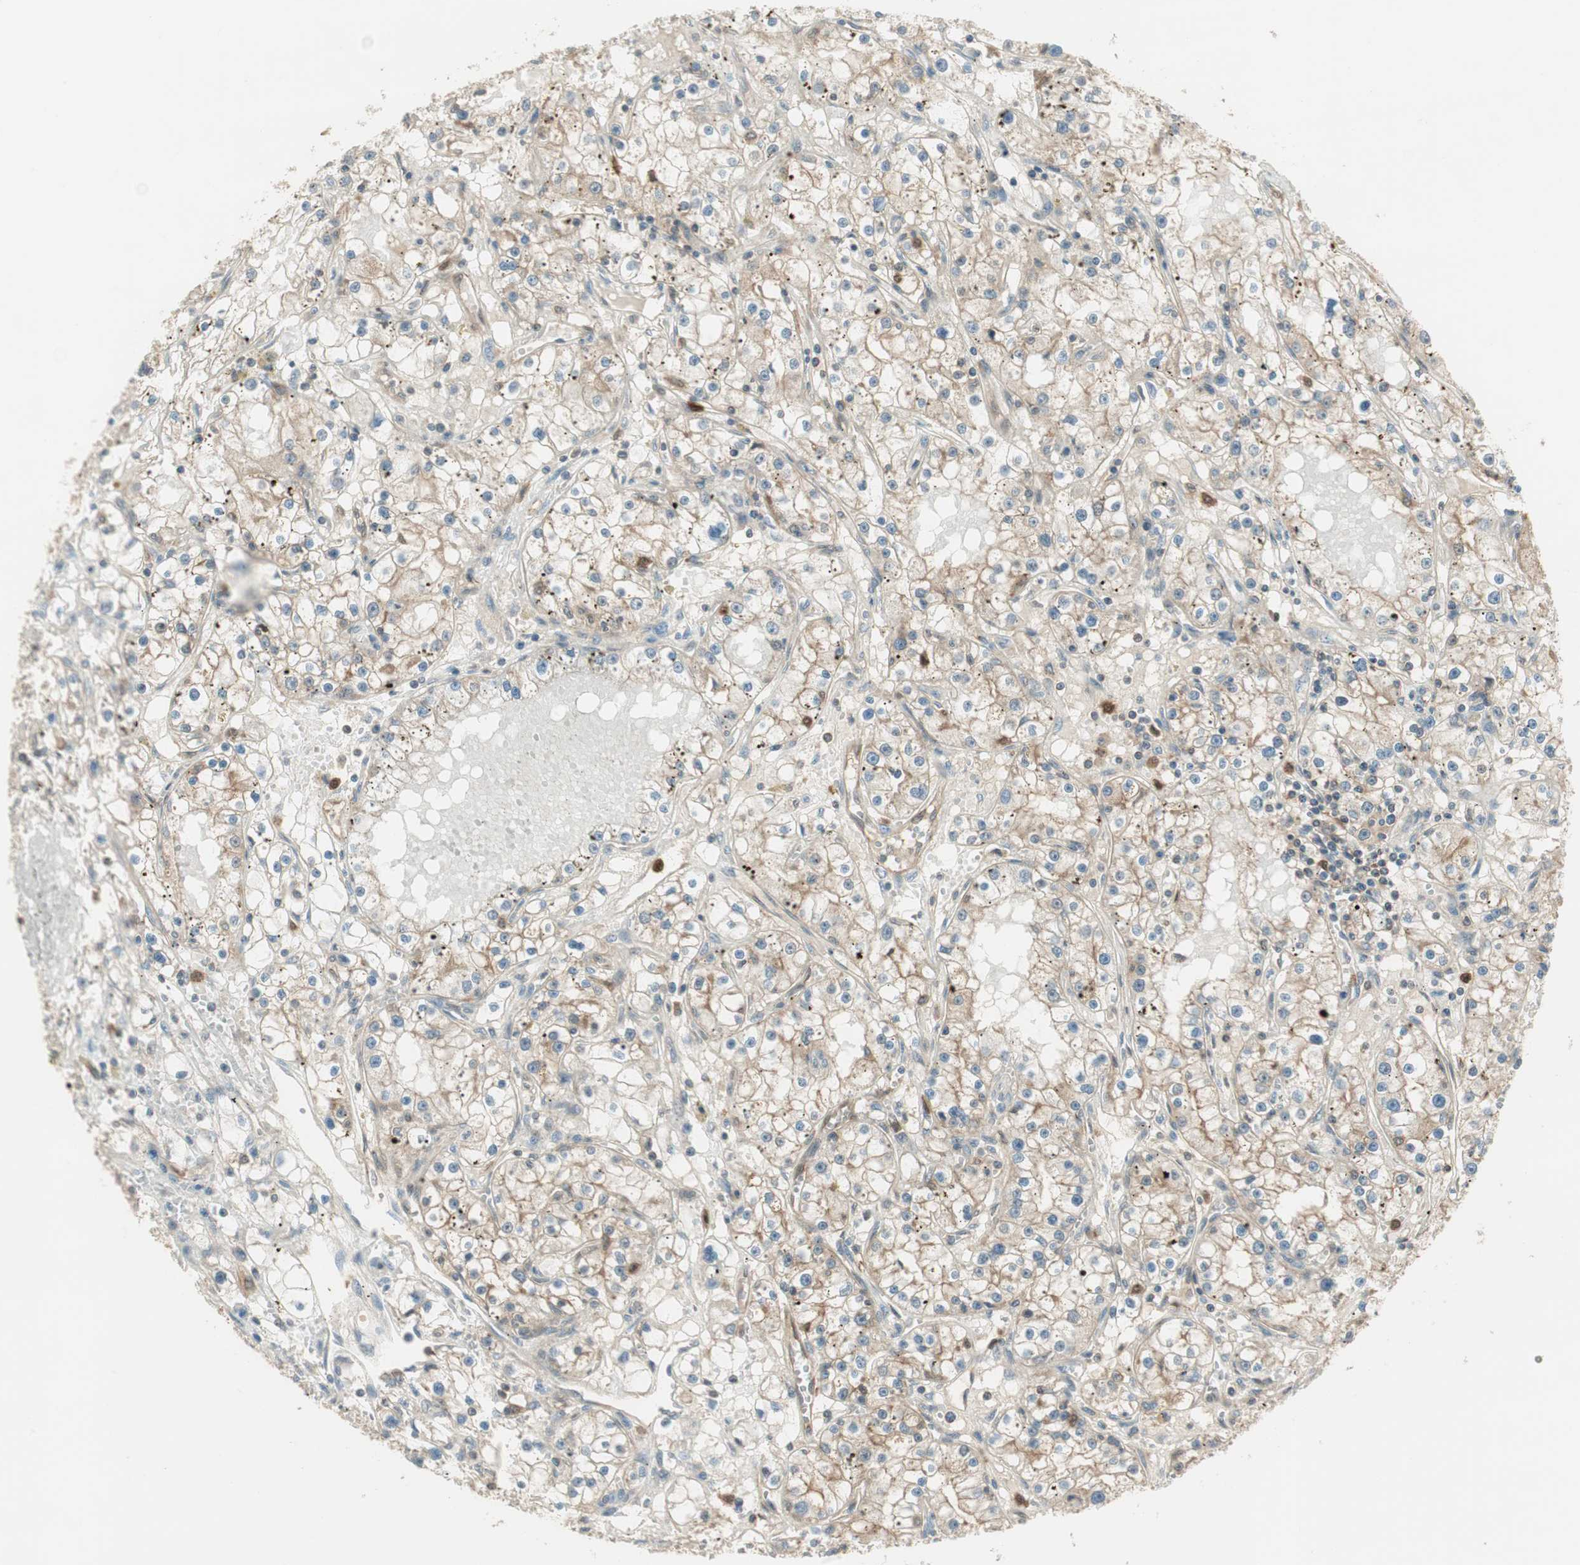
{"staining": {"intensity": "weak", "quantity": ">75%", "location": "cytoplasmic/membranous"}, "tissue": "renal cancer", "cell_type": "Tumor cells", "image_type": "cancer", "snomed": [{"axis": "morphology", "description": "Adenocarcinoma, NOS"}, {"axis": "topography", "description": "Kidney"}], "caption": "Immunohistochemical staining of human adenocarcinoma (renal) demonstrates weak cytoplasmic/membranous protein positivity in approximately >75% of tumor cells. Ihc stains the protein in brown and the nuclei are stained blue.", "gene": "LTA4H", "patient": {"sex": "male", "age": 56}}